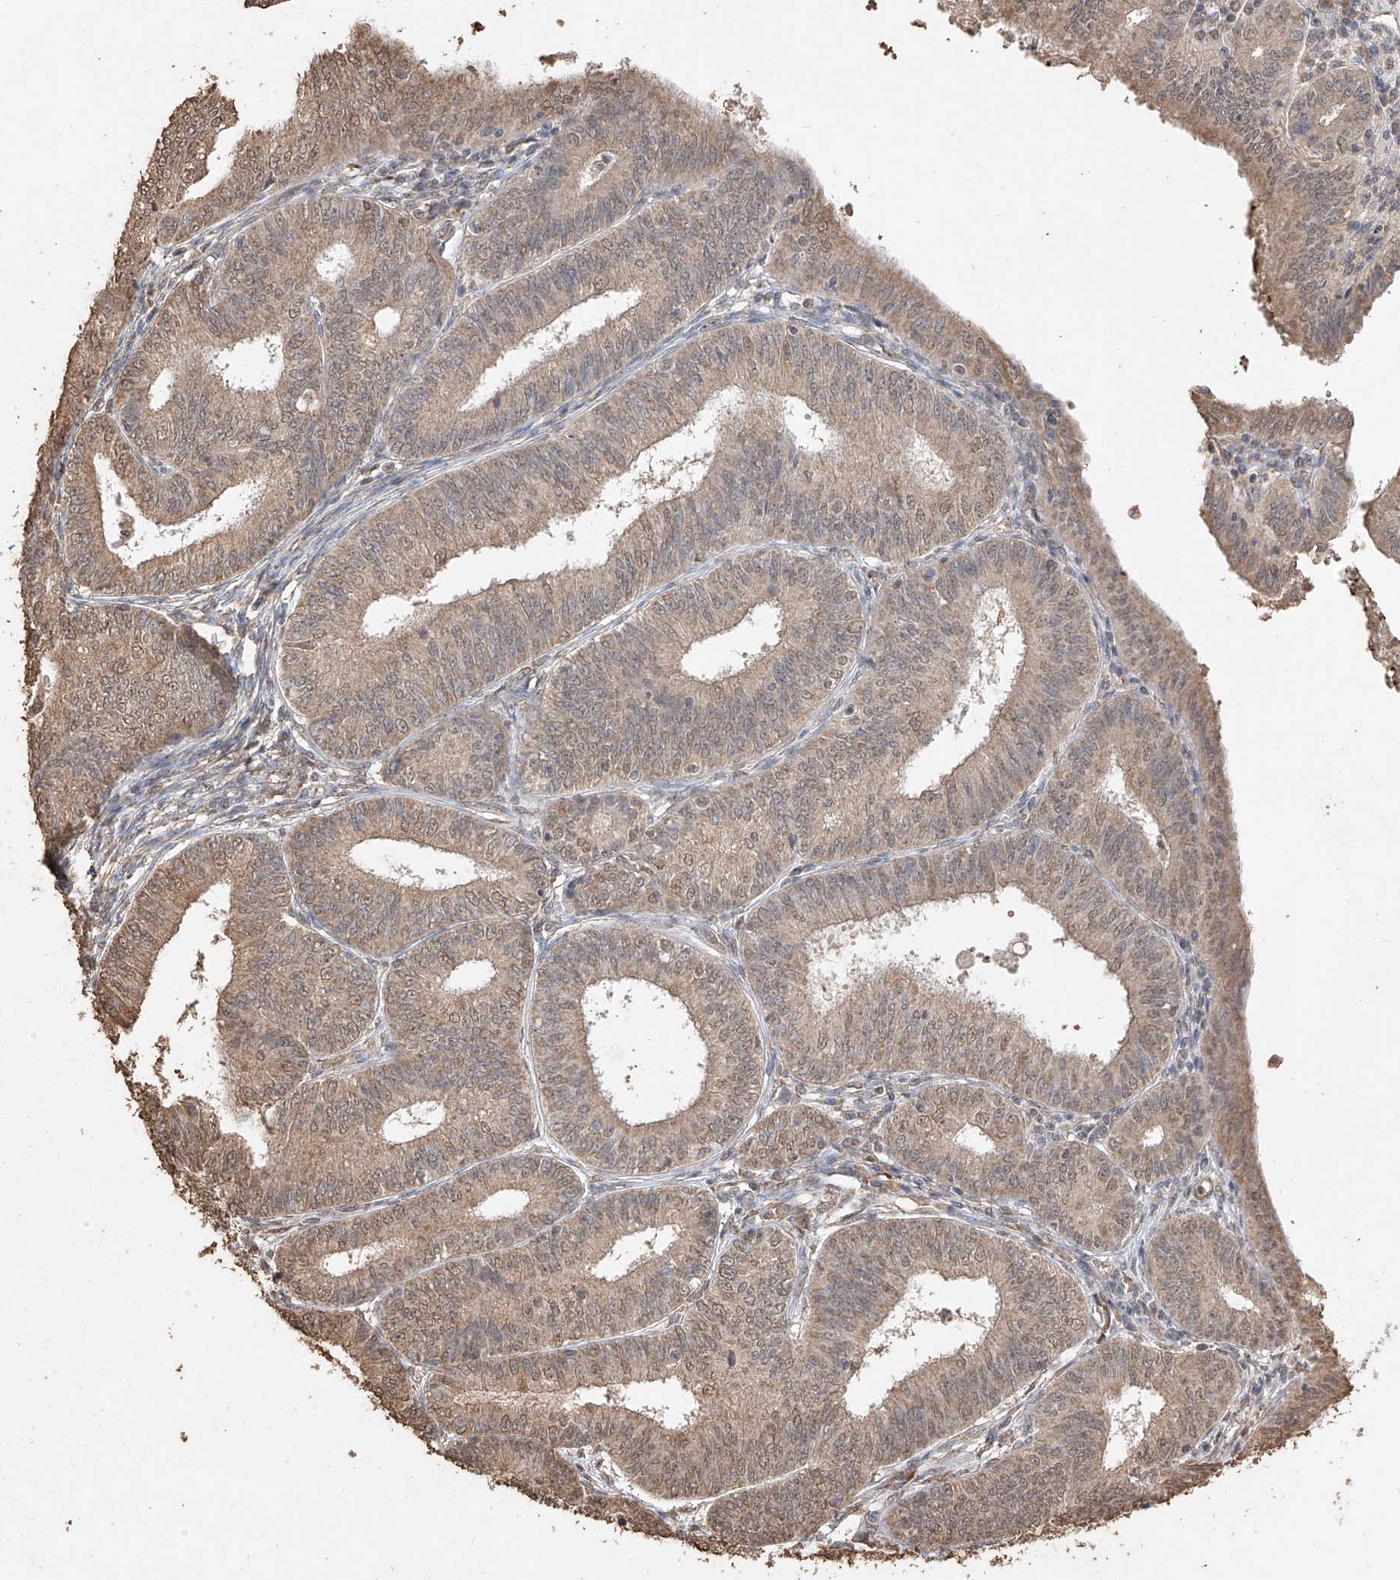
{"staining": {"intensity": "moderate", "quantity": ">75%", "location": "cytoplasmic/membranous,nuclear"}, "tissue": "endometrial cancer", "cell_type": "Tumor cells", "image_type": "cancer", "snomed": [{"axis": "morphology", "description": "Adenocarcinoma, NOS"}, {"axis": "topography", "description": "Endometrium"}], "caption": "This is a histology image of immunohistochemistry staining of adenocarcinoma (endometrial), which shows moderate staining in the cytoplasmic/membranous and nuclear of tumor cells.", "gene": "ELOVL1", "patient": {"sex": "female", "age": 51}}